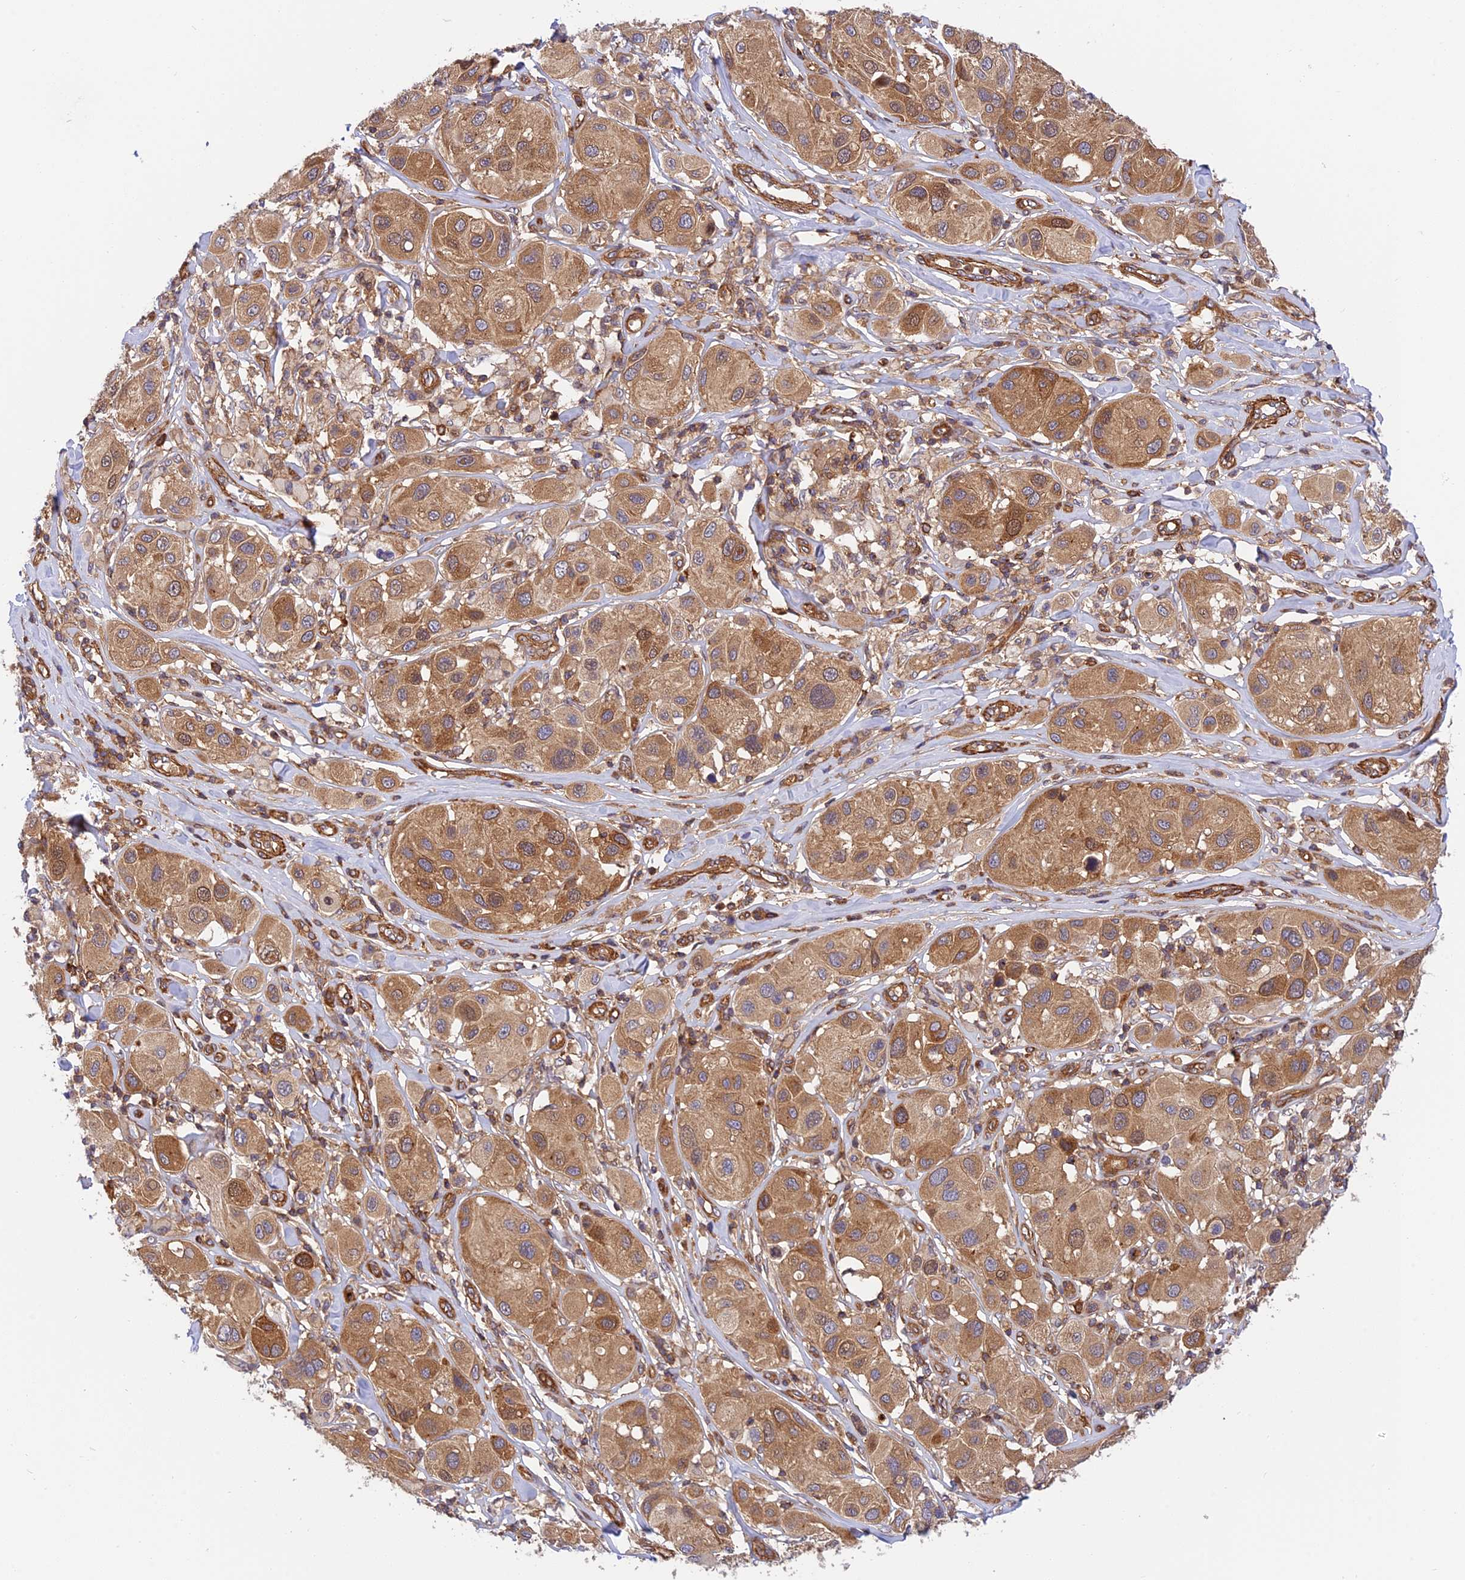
{"staining": {"intensity": "moderate", "quantity": ">75%", "location": "cytoplasmic/membranous,nuclear"}, "tissue": "melanoma", "cell_type": "Tumor cells", "image_type": "cancer", "snomed": [{"axis": "morphology", "description": "Malignant melanoma, Metastatic site"}, {"axis": "topography", "description": "Skin"}], "caption": "There is medium levels of moderate cytoplasmic/membranous and nuclear positivity in tumor cells of malignant melanoma (metastatic site), as demonstrated by immunohistochemical staining (brown color).", "gene": "EVI5L", "patient": {"sex": "male", "age": 41}}